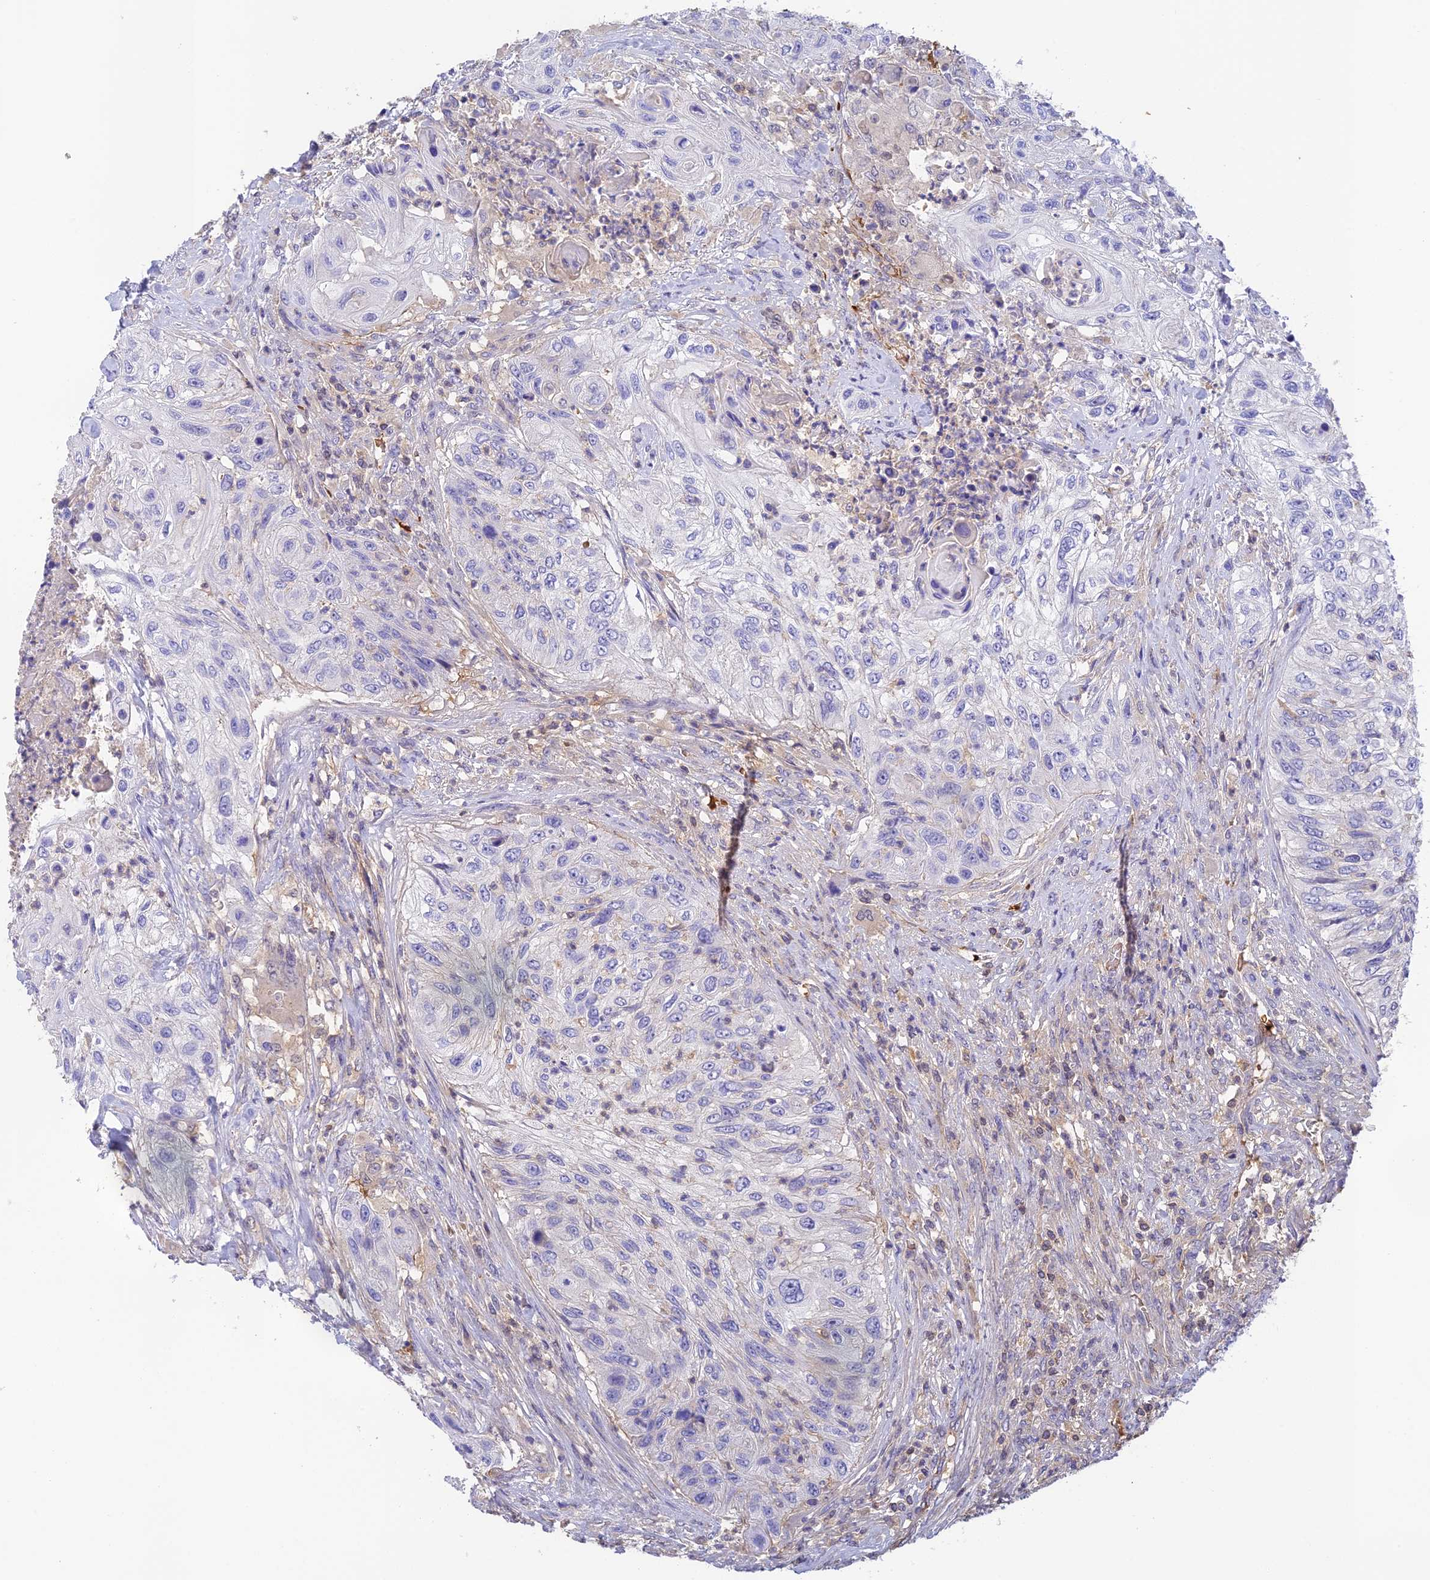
{"staining": {"intensity": "negative", "quantity": "none", "location": "none"}, "tissue": "urothelial cancer", "cell_type": "Tumor cells", "image_type": "cancer", "snomed": [{"axis": "morphology", "description": "Urothelial carcinoma, High grade"}, {"axis": "topography", "description": "Urinary bladder"}], "caption": "A photomicrograph of urothelial carcinoma (high-grade) stained for a protein shows no brown staining in tumor cells. (DAB (3,3'-diaminobenzidine) immunohistochemistry (IHC) with hematoxylin counter stain).", "gene": "HDHD2", "patient": {"sex": "female", "age": 60}}